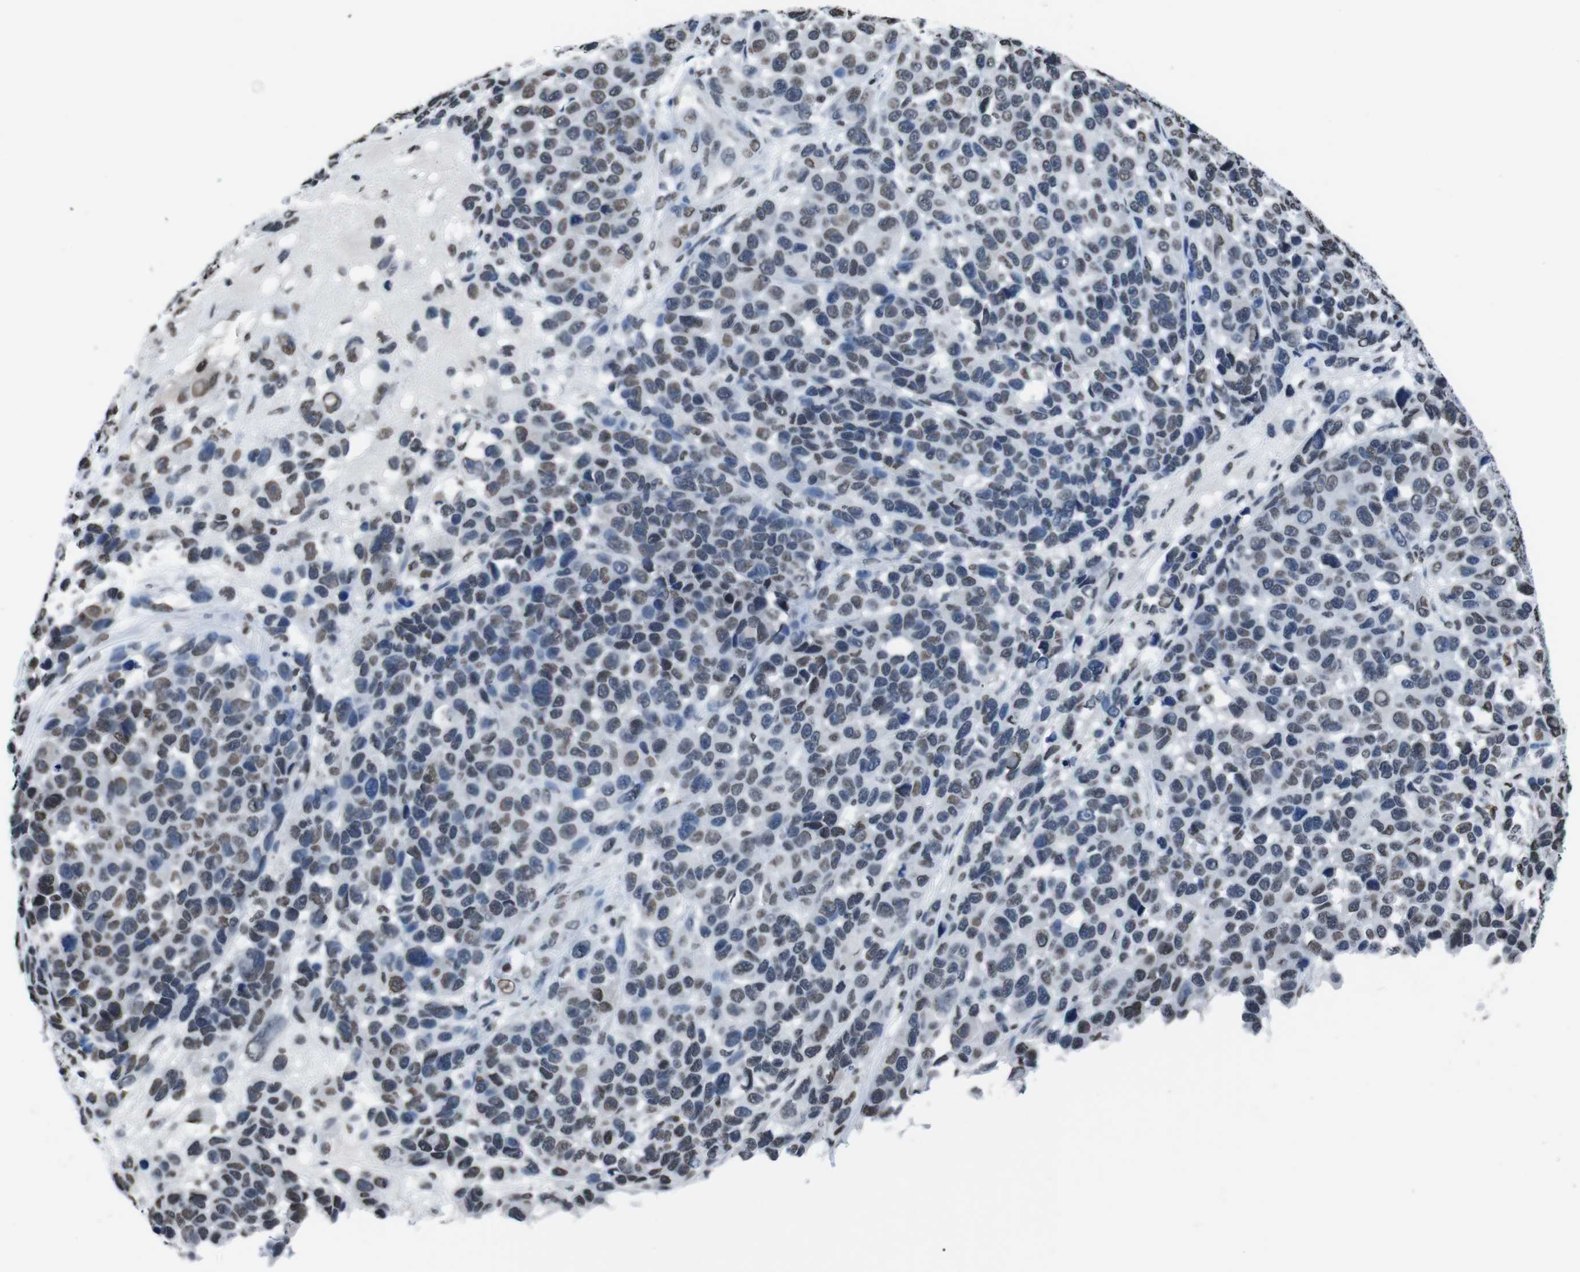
{"staining": {"intensity": "weak", "quantity": "25%-75%", "location": "nuclear"}, "tissue": "melanoma", "cell_type": "Tumor cells", "image_type": "cancer", "snomed": [{"axis": "morphology", "description": "Malignant melanoma, NOS"}, {"axis": "topography", "description": "Skin"}], "caption": "Immunohistochemical staining of melanoma demonstrates low levels of weak nuclear protein staining in about 25%-75% of tumor cells.", "gene": "PIP4P2", "patient": {"sex": "male", "age": 53}}